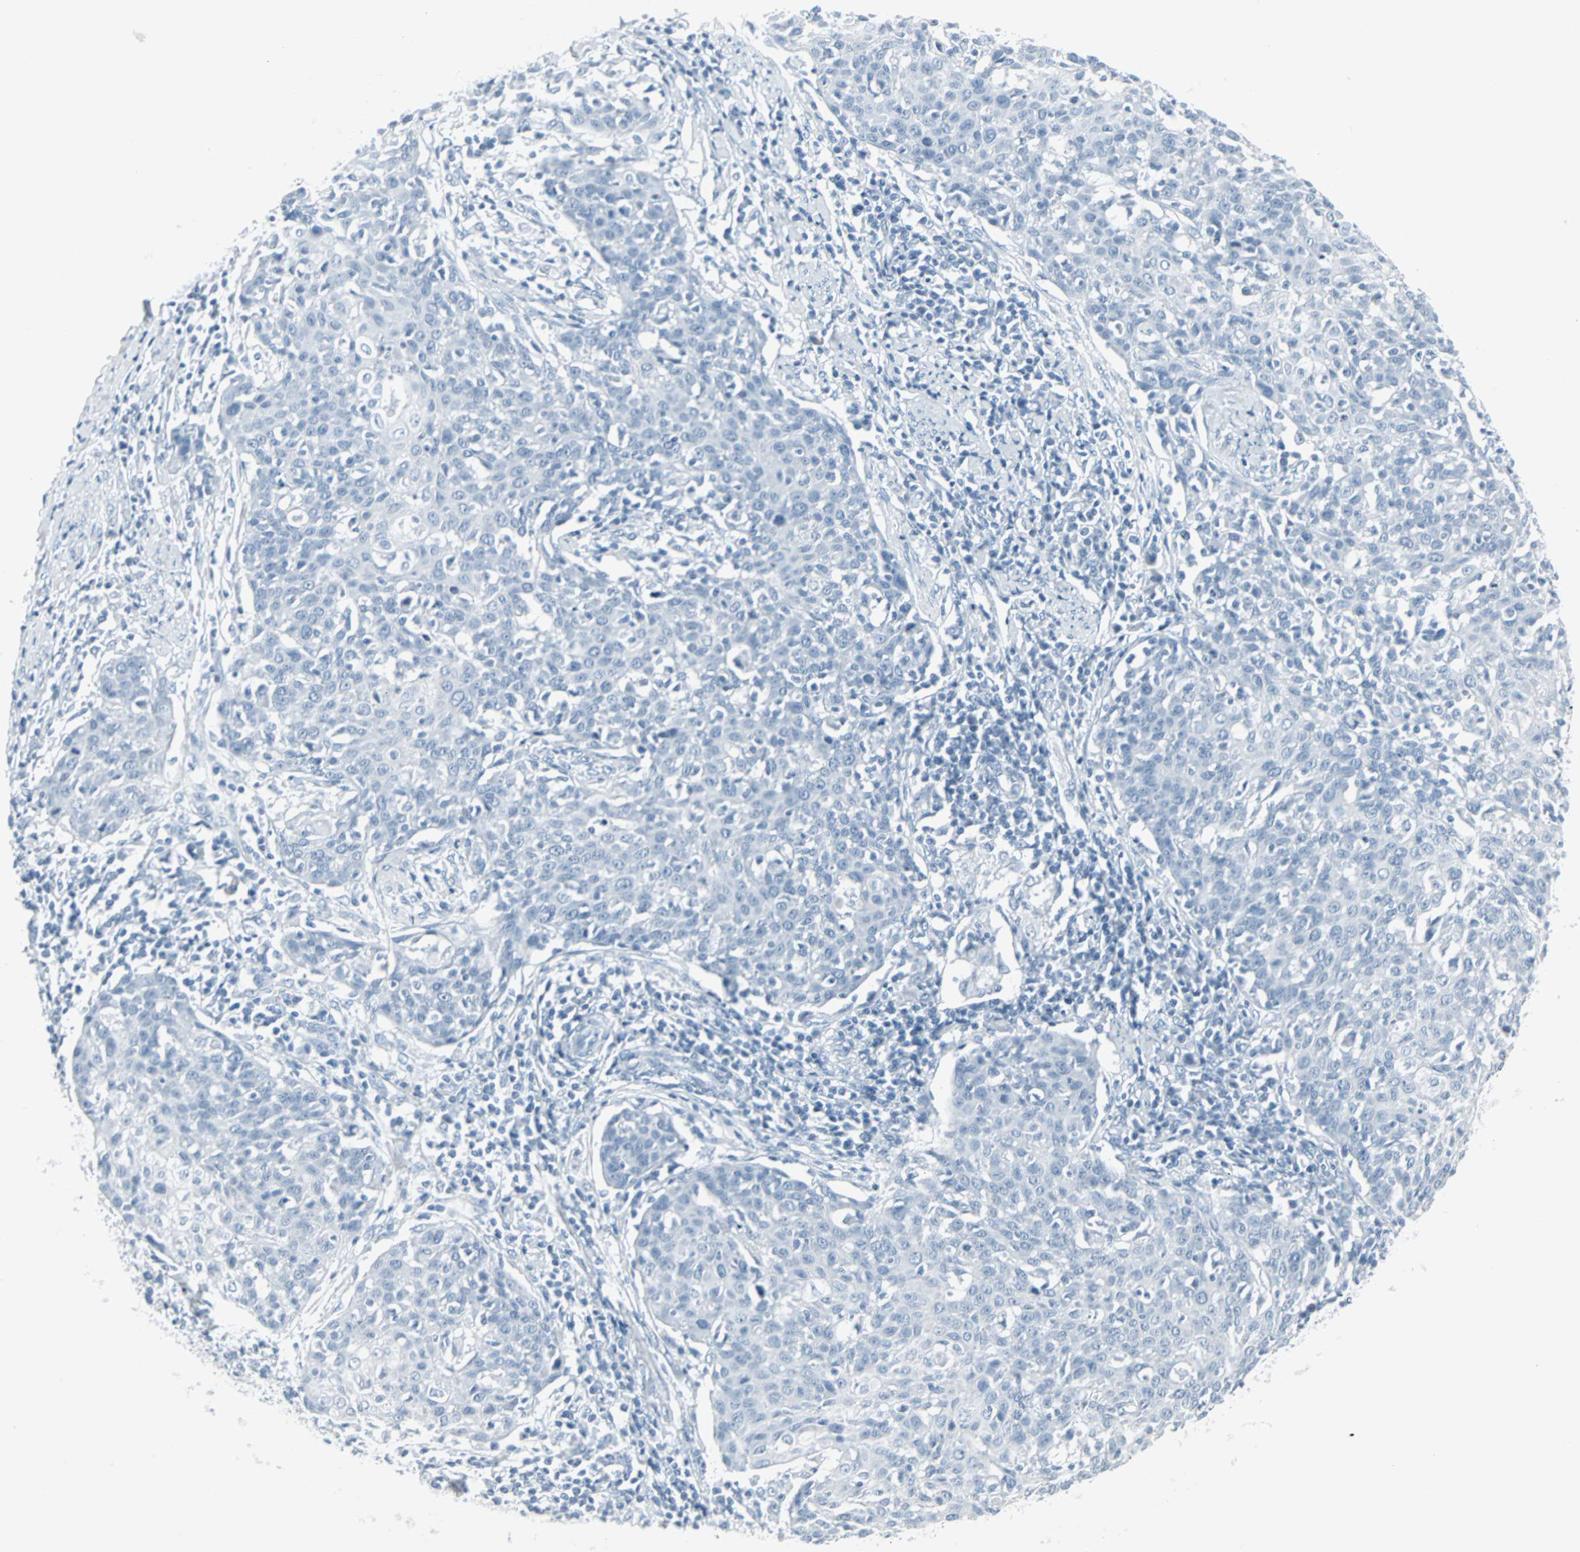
{"staining": {"intensity": "negative", "quantity": "none", "location": "none"}, "tissue": "cervical cancer", "cell_type": "Tumor cells", "image_type": "cancer", "snomed": [{"axis": "morphology", "description": "Squamous cell carcinoma, NOS"}, {"axis": "topography", "description": "Cervix"}], "caption": "Human cervical cancer stained for a protein using immunohistochemistry (IHC) demonstrates no positivity in tumor cells.", "gene": "LANCL3", "patient": {"sex": "female", "age": 38}}